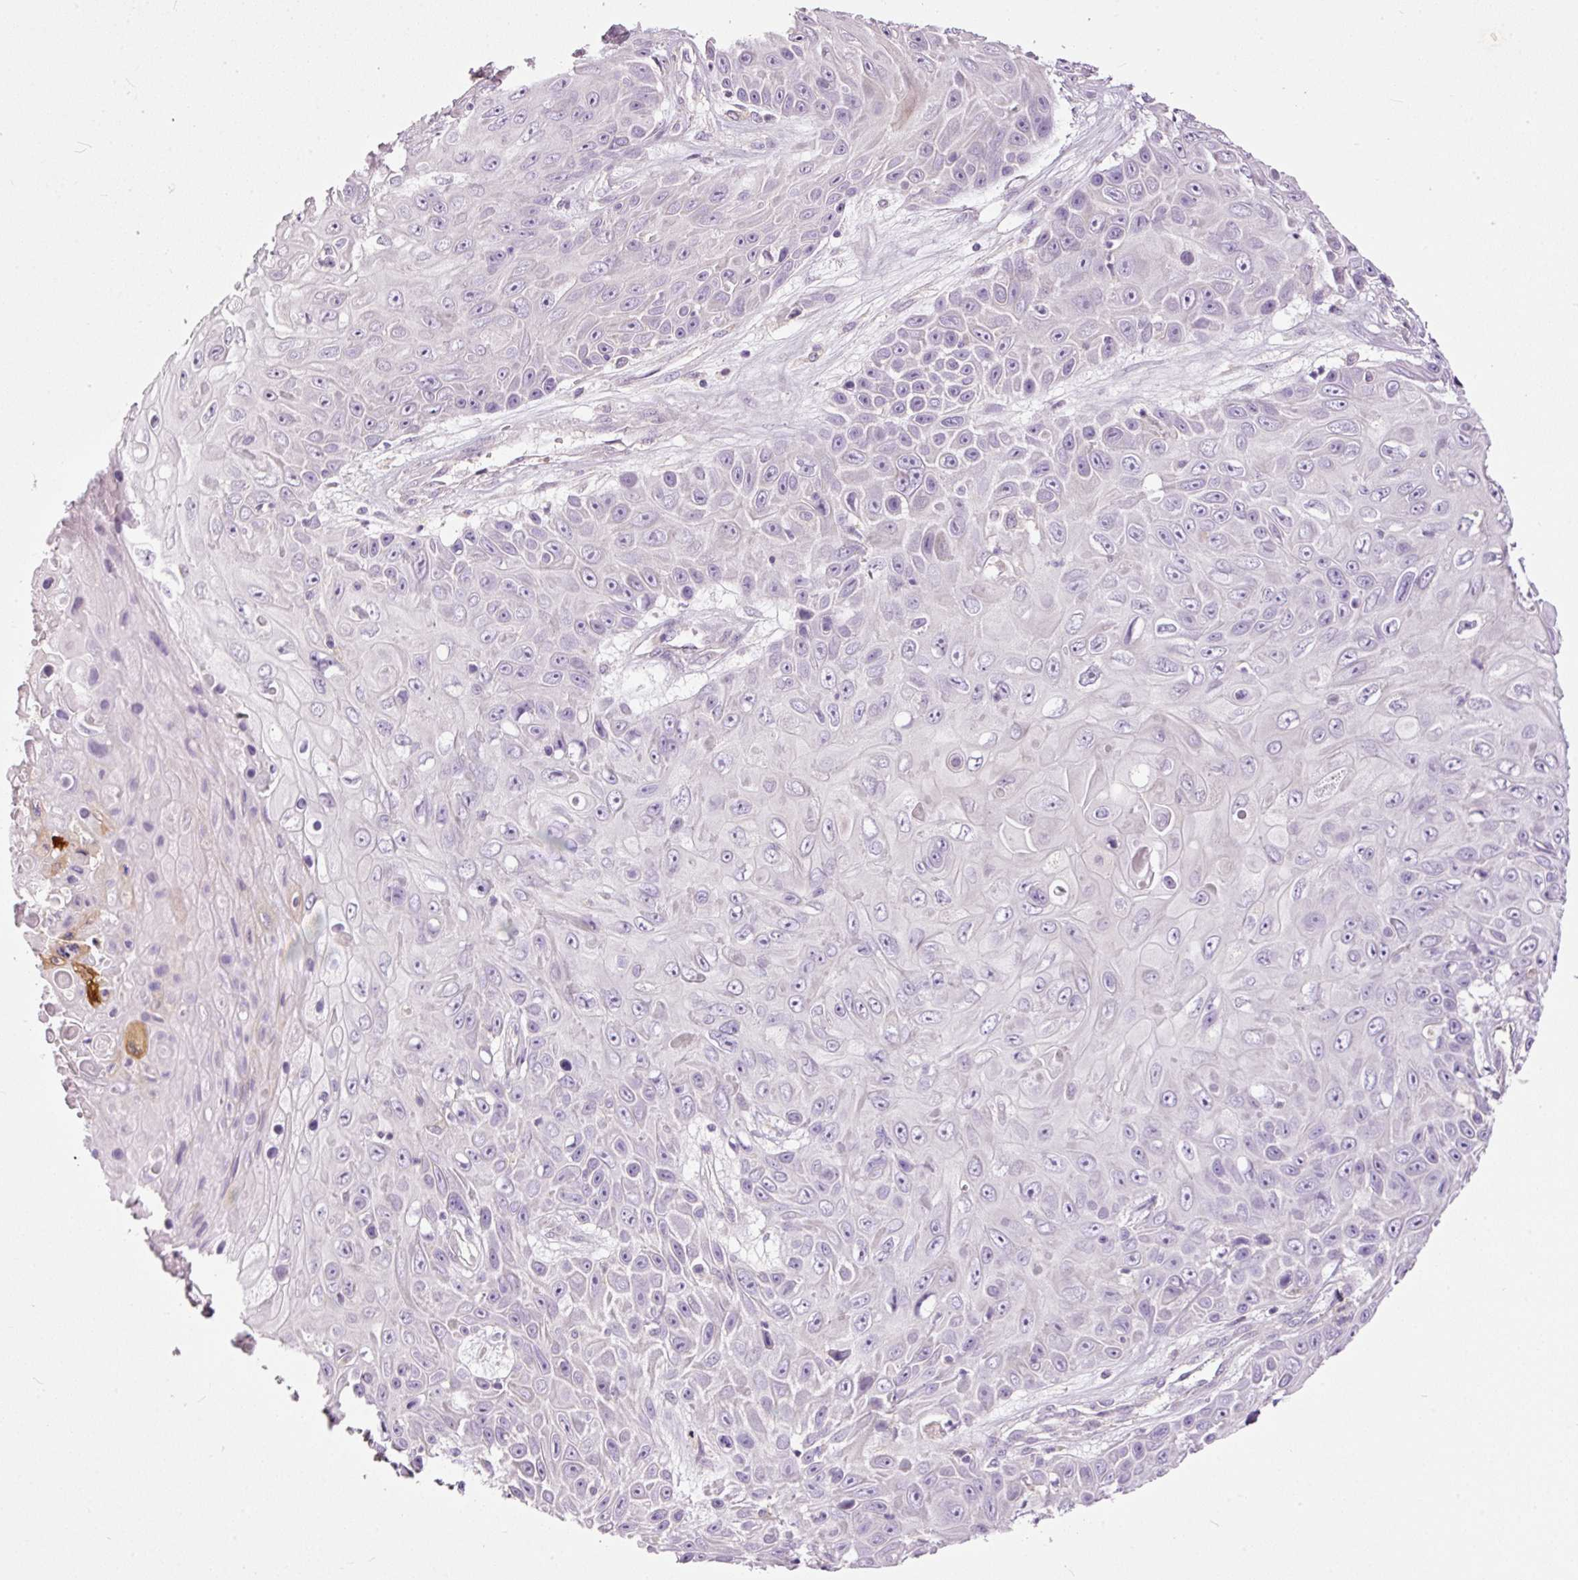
{"staining": {"intensity": "negative", "quantity": "none", "location": "none"}, "tissue": "skin cancer", "cell_type": "Tumor cells", "image_type": "cancer", "snomed": [{"axis": "morphology", "description": "Squamous cell carcinoma, NOS"}, {"axis": "topography", "description": "Skin"}], "caption": "Protein analysis of squamous cell carcinoma (skin) reveals no significant positivity in tumor cells.", "gene": "FCRL4", "patient": {"sex": "male", "age": 82}}